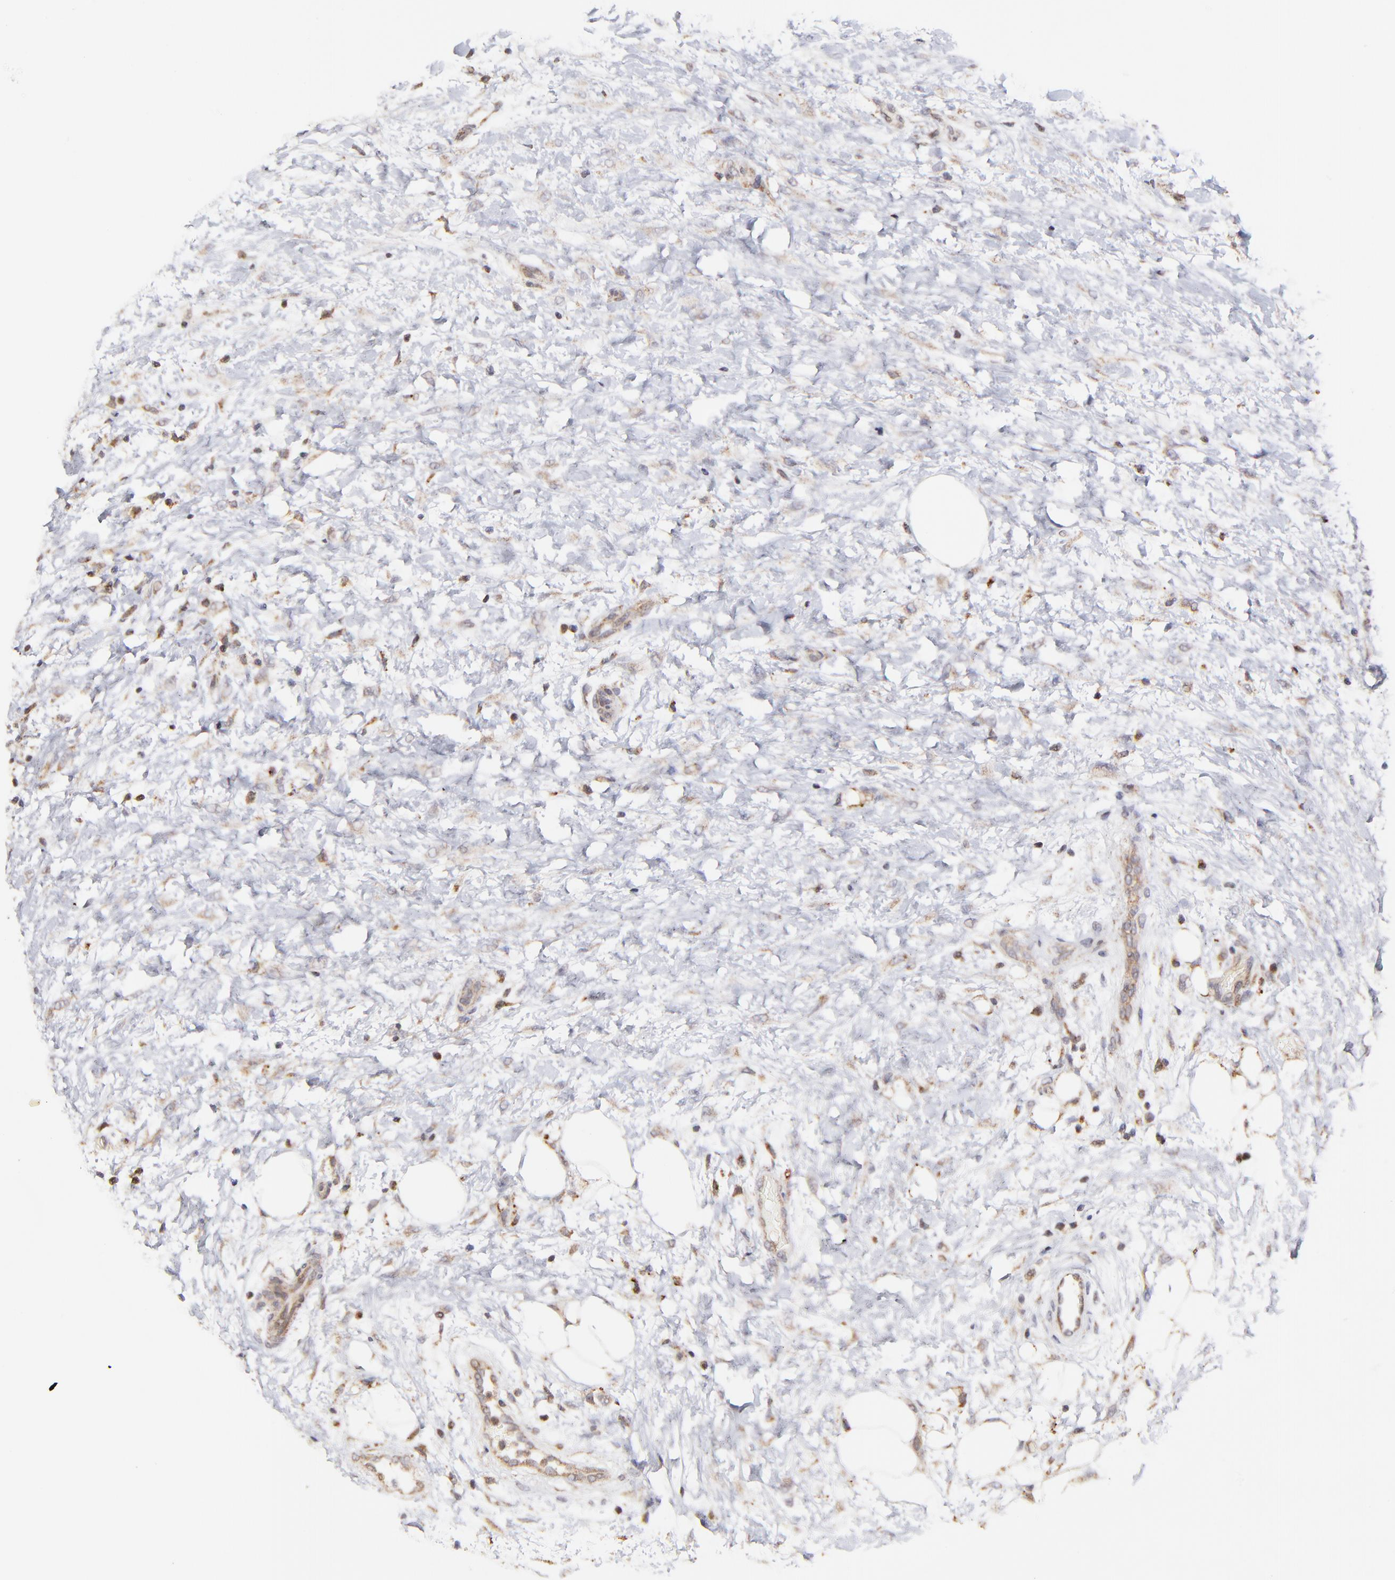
{"staining": {"intensity": "moderate", "quantity": "<25%", "location": "cytoplasmic/membranous"}, "tissue": "lymphoma", "cell_type": "Tumor cells", "image_type": "cancer", "snomed": [{"axis": "morphology", "description": "Malignant lymphoma, non-Hodgkin's type, Low grade"}, {"axis": "topography", "description": "Lymph node"}], "caption": "Tumor cells reveal low levels of moderate cytoplasmic/membranous expression in about <25% of cells in low-grade malignant lymphoma, non-Hodgkin's type.", "gene": "MAP2K7", "patient": {"sex": "female", "age": 76}}